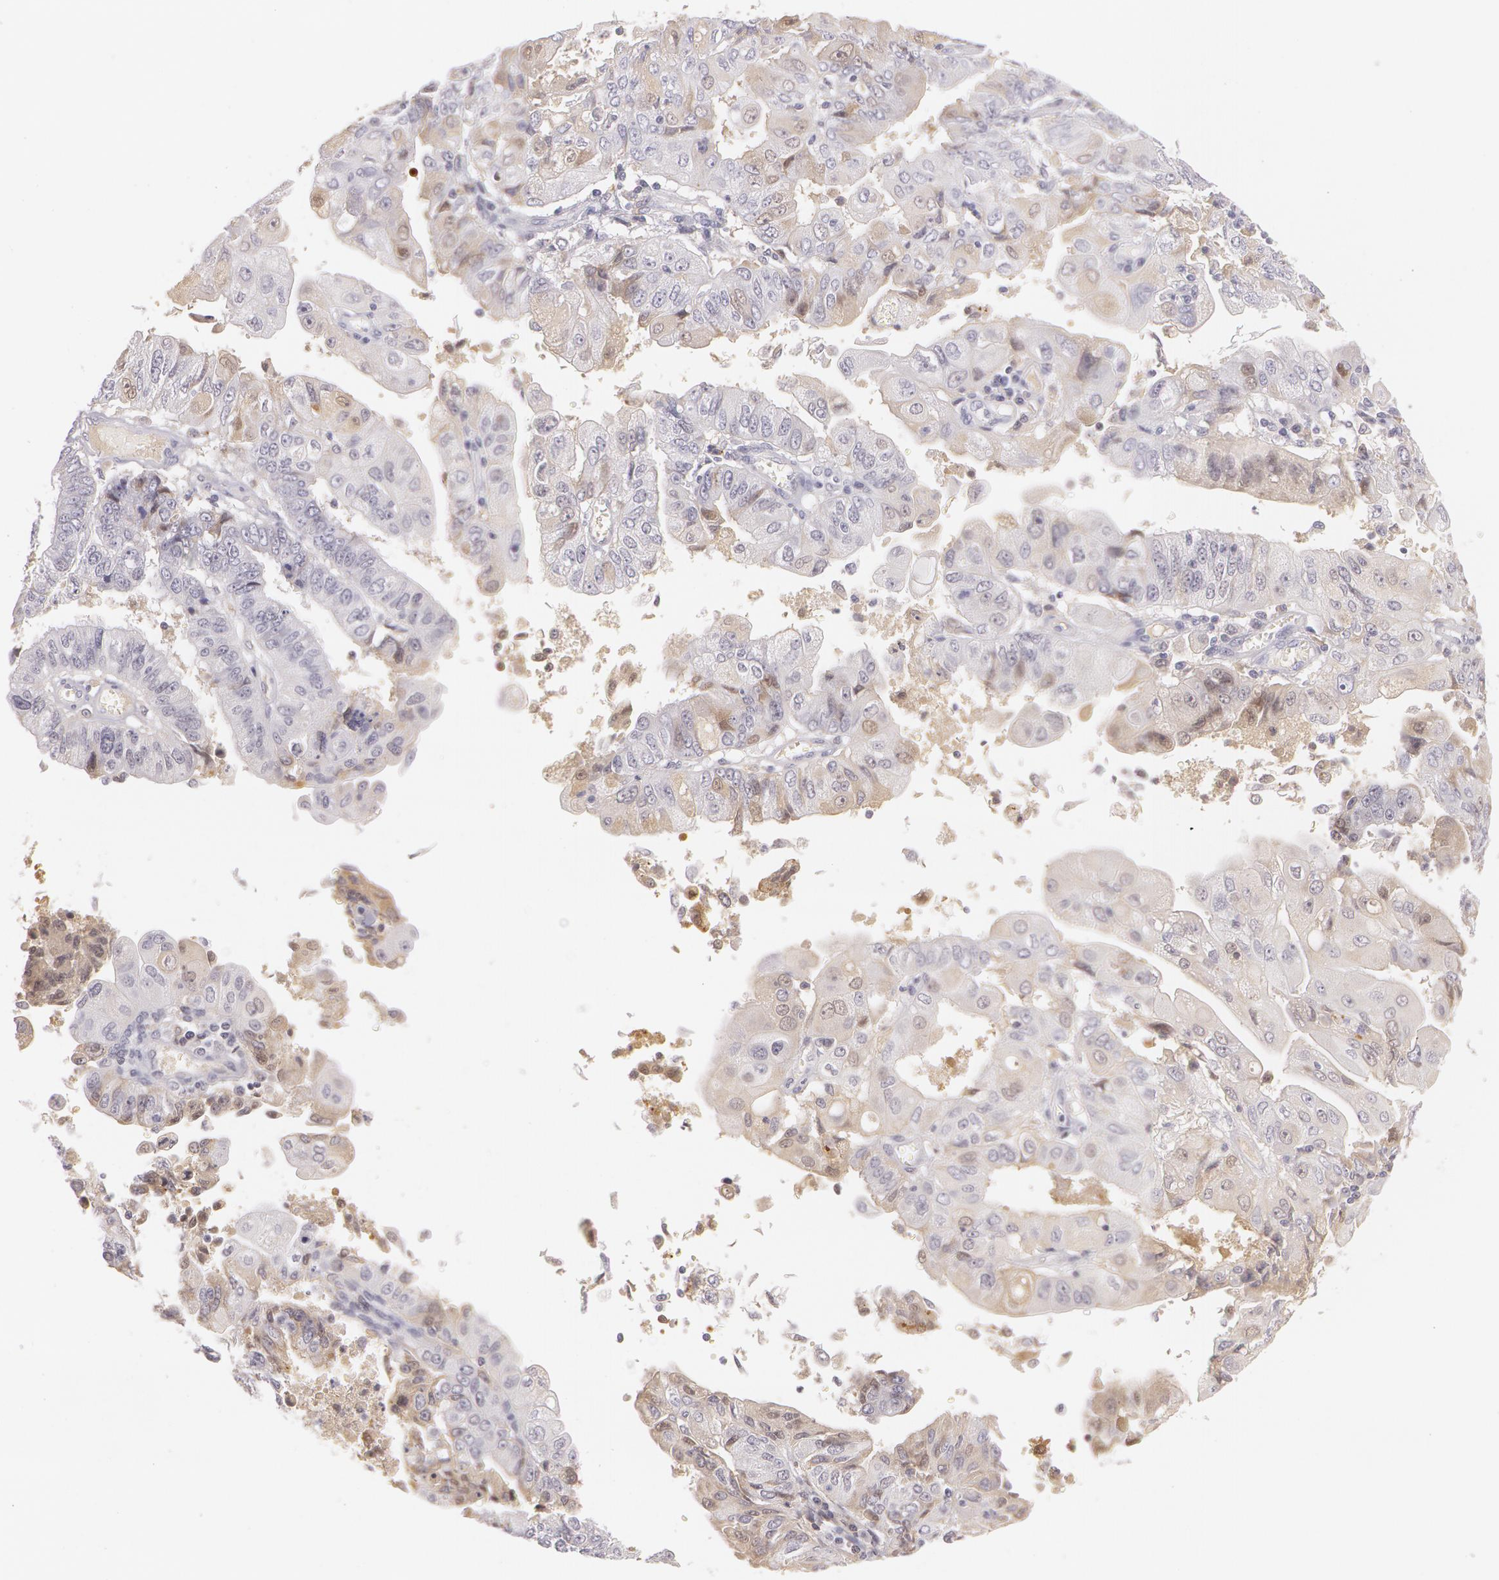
{"staining": {"intensity": "weak", "quantity": "<25%", "location": "cytoplasmic/membranous"}, "tissue": "endometrial cancer", "cell_type": "Tumor cells", "image_type": "cancer", "snomed": [{"axis": "morphology", "description": "Adenocarcinoma, NOS"}, {"axis": "topography", "description": "Endometrium"}], "caption": "A high-resolution micrograph shows IHC staining of endometrial cancer (adenocarcinoma), which exhibits no significant staining in tumor cells.", "gene": "LBP", "patient": {"sex": "female", "age": 75}}